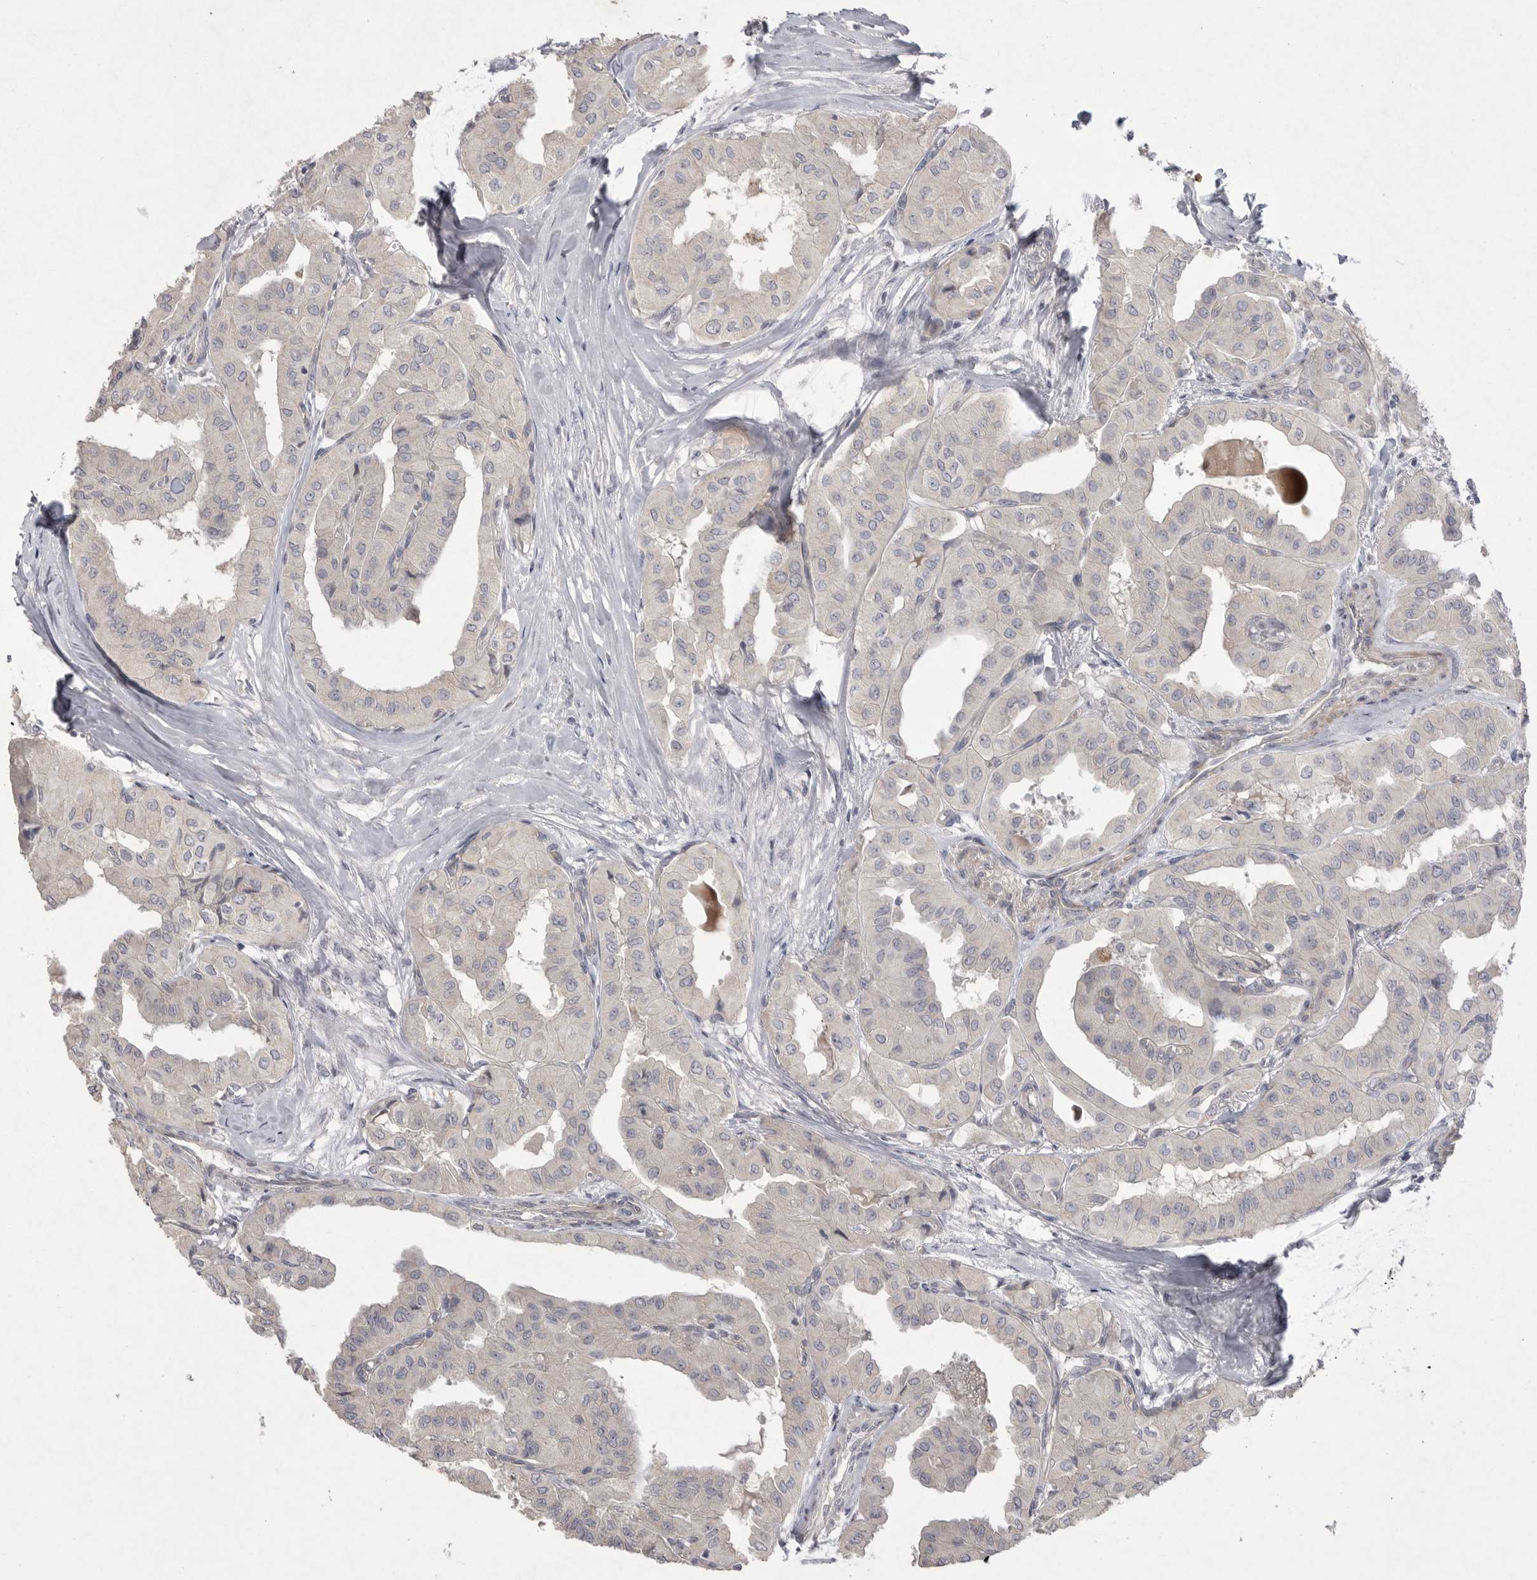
{"staining": {"intensity": "negative", "quantity": "none", "location": "none"}, "tissue": "thyroid cancer", "cell_type": "Tumor cells", "image_type": "cancer", "snomed": [{"axis": "morphology", "description": "Papillary adenocarcinoma, NOS"}, {"axis": "topography", "description": "Thyroid gland"}], "caption": "Human thyroid papillary adenocarcinoma stained for a protein using immunohistochemistry (IHC) demonstrates no staining in tumor cells.", "gene": "VANGL2", "patient": {"sex": "female", "age": 59}}